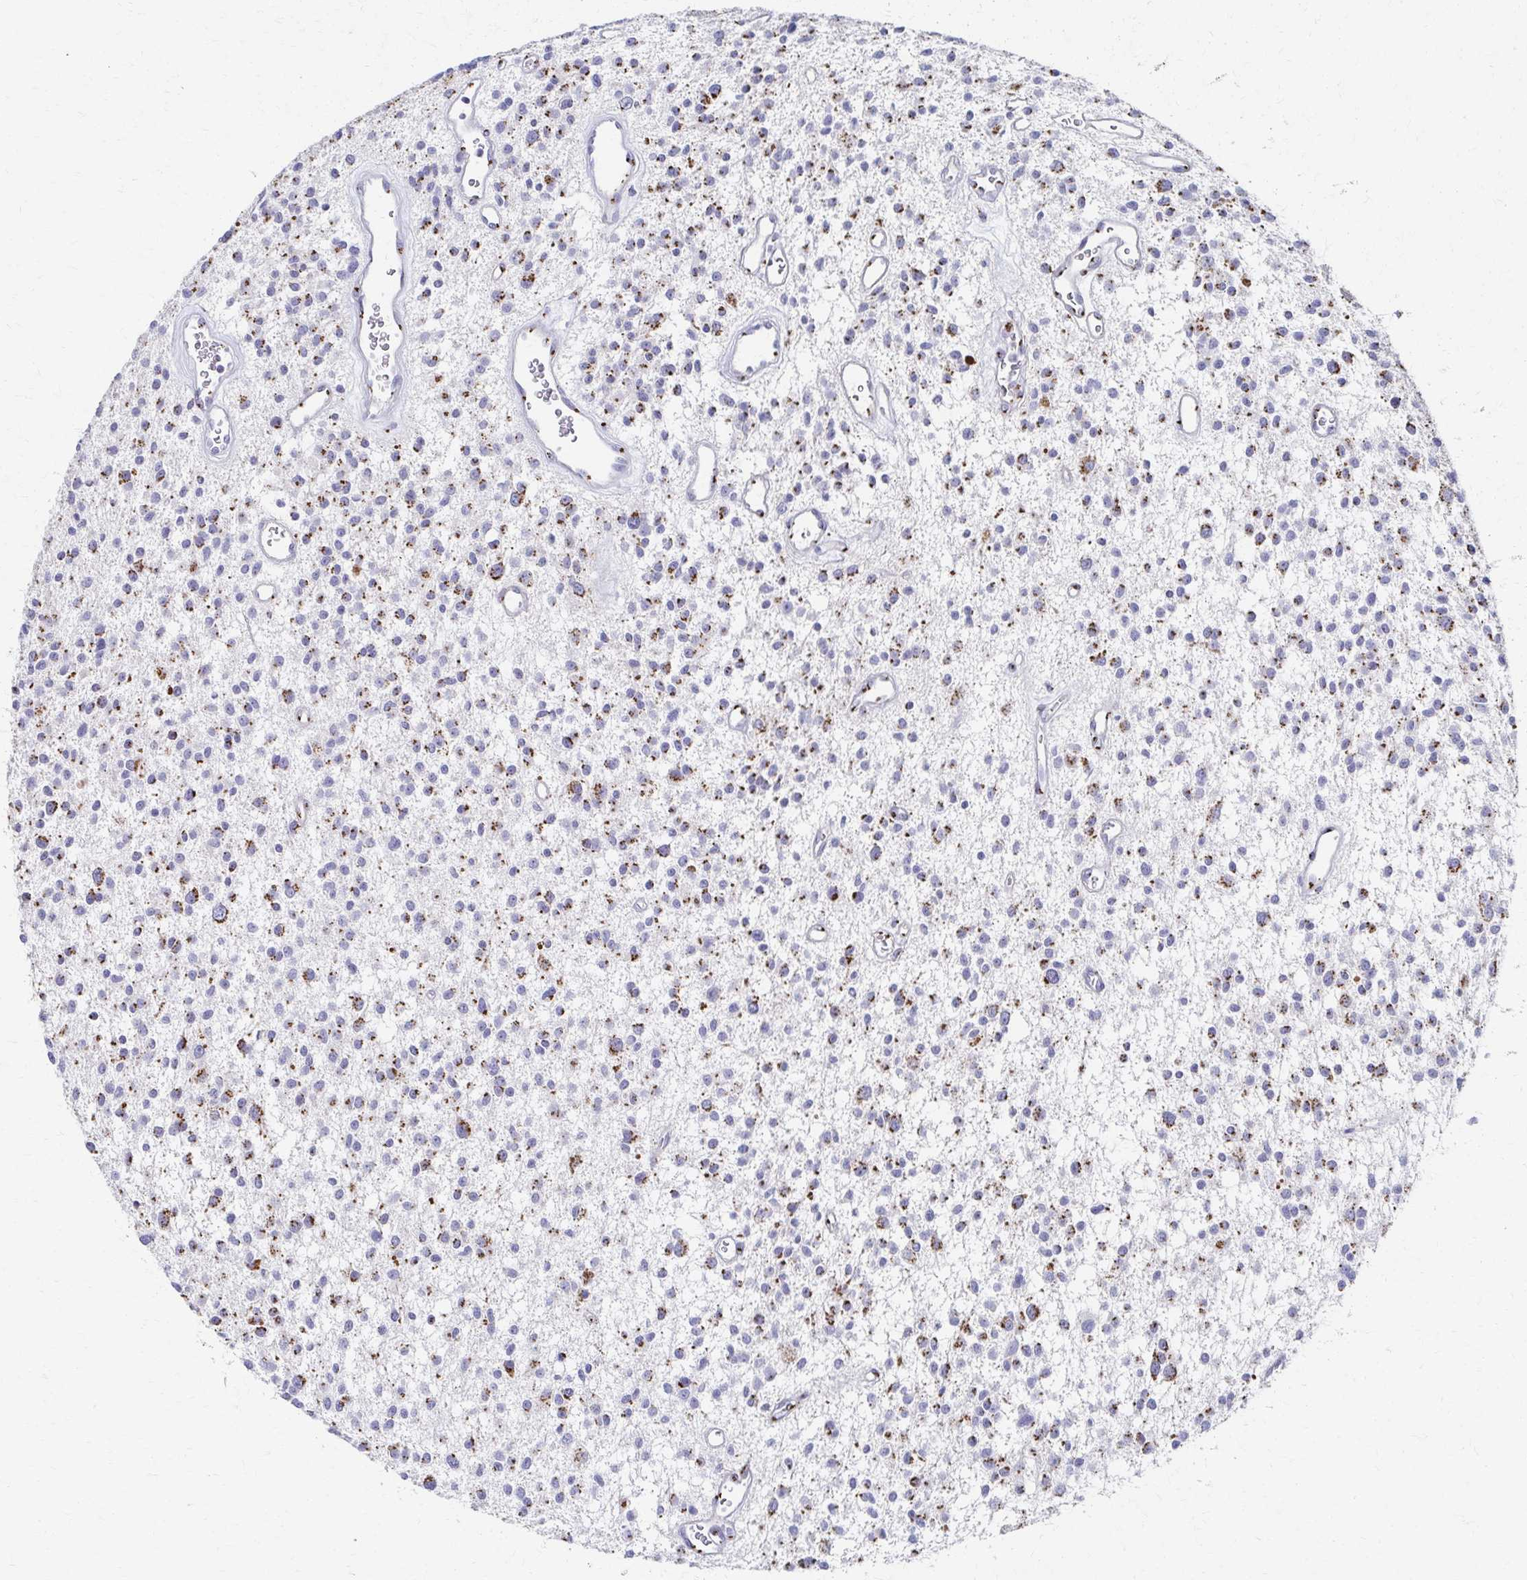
{"staining": {"intensity": "moderate", "quantity": "25%-75%", "location": "cytoplasmic/membranous"}, "tissue": "glioma", "cell_type": "Tumor cells", "image_type": "cancer", "snomed": [{"axis": "morphology", "description": "Glioma, malignant, Low grade"}, {"axis": "topography", "description": "Brain"}], "caption": "High-power microscopy captured an immunohistochemistry (IHC) micrograph of glioma, revealing moderate cytoplasmic/membranous expression in approximately 25%-75% of tumor cells.", "gene": "TM9SF1", "patient": {"sex": "male", "age": 43}}